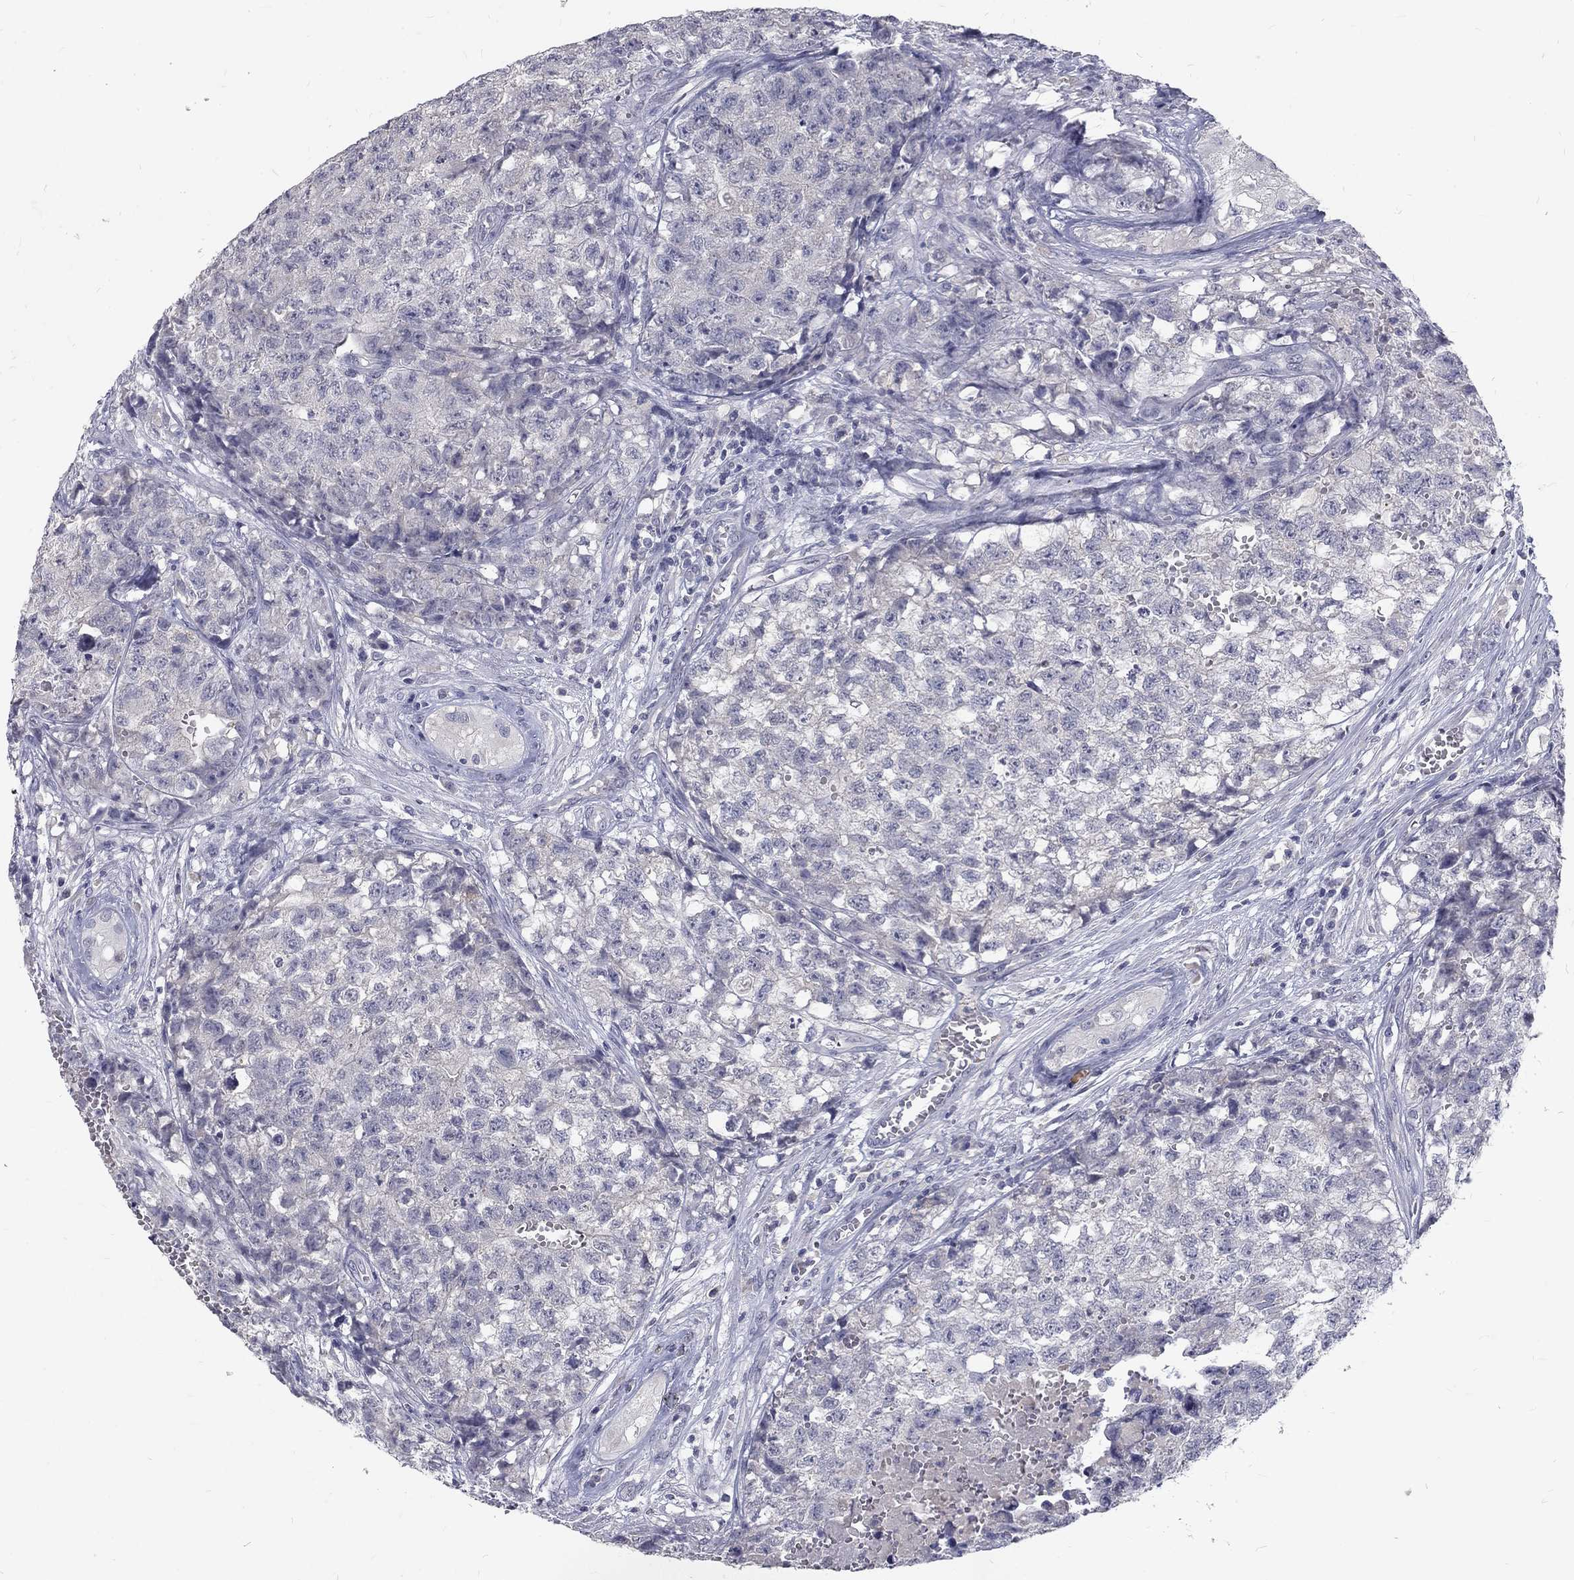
{"staining": {"intensity": "negative", "quantity": "none", "location": "none"}, "tissue": "testis cancer", "cell_type": "Tumor cells", "image_type": "cancer", "snomed": [{"axis": "morphology", "description": "Seminoma, NOS"}, {"axis": "morphology", "description": "Carcinoma, Embryonal, NOS"}, {"axis": "topography", "description": "Testis"}], "caption": "Photomicrograph shows no protein staining in tumor cells of testis seminoma tissue. (DAB (3,3'-diaminobenzidine) immunohistochemistry (IHC) visualized using brightfield microscopy, high magnification).", "gene": "NOS1", "patient": {"sex": "male", "age": 22}}